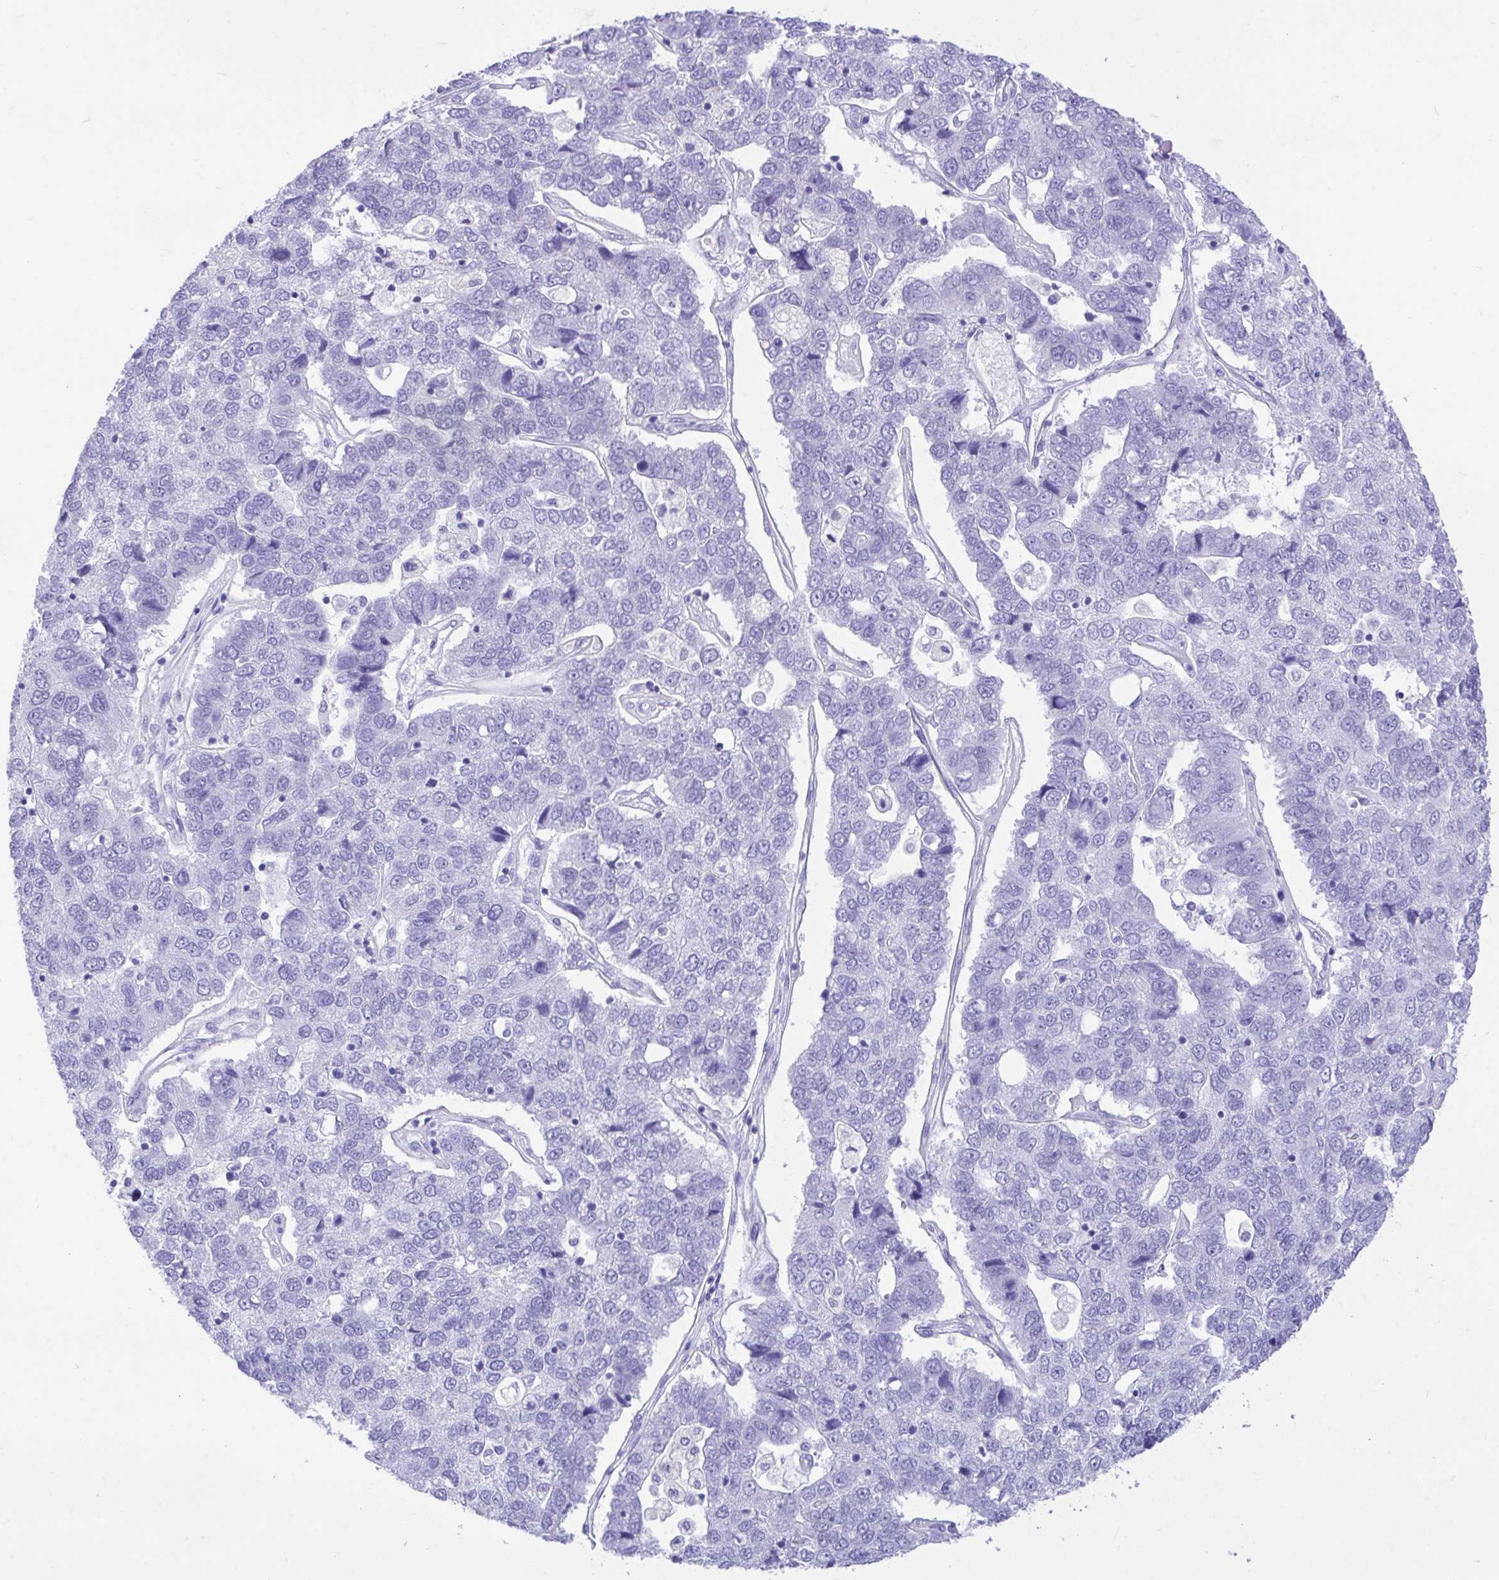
{"staining": {"intensity": "negative", "quantity": "none", "location": "none"}, "tissue": "pancreatic cancer", "cell_type": "Tumor cells", "image_type": "cancer", "snomed": [{"axis": "morphology", "description": "Adenocarcinoma, NOS"}, {"axis": "topography", "description": "Pancreas"}], "caption": "Tumor cells show no significant expression in adenocarcinoma (pancreatic).", "gene": "MON1A", "patient": {"sex": "female", "age": 61}}